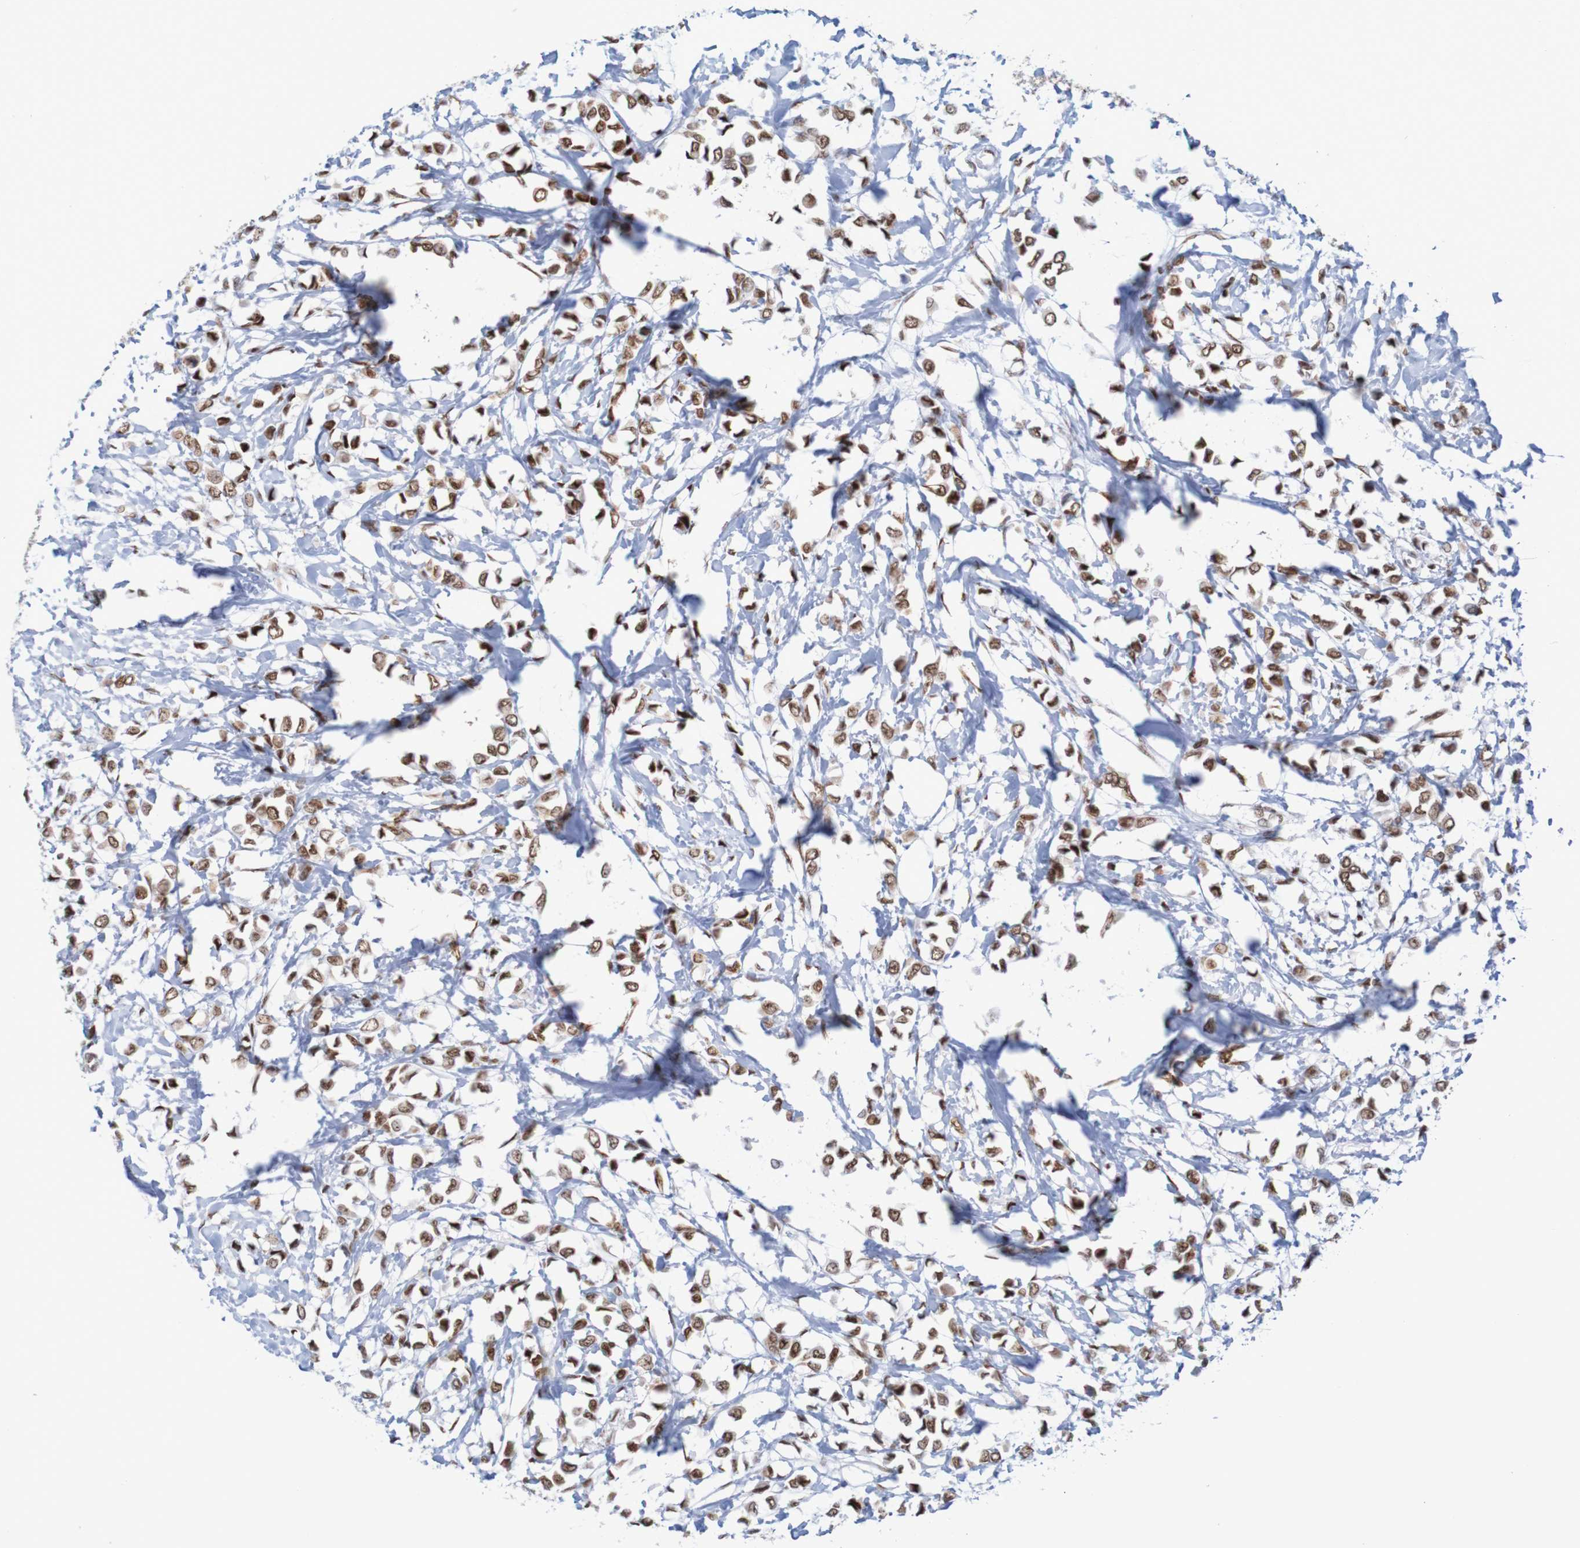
{"staining": {"intensity": "strong", "quantity": ">75%", "location": "nuclear"}, "tissue": "breast cancer", "cell_type": "Tumor cells", "image_type": "cancer", "snomed": [{"axis": "morphology", "description": "Lobular carcinoma"}, {"axis": "topography", "description": "Breast"}], "caption": "Immunohistochemistry image of neoplastic tissue: human breast lobular carcinoma stained using IHC demonstrates high levels of strong protein expression localized specifically in the nuclear of tumor cells, appearing as a nuclear brown color.", "gene": "THRAP3", "patient": {"sex": "female", "age": 51}}